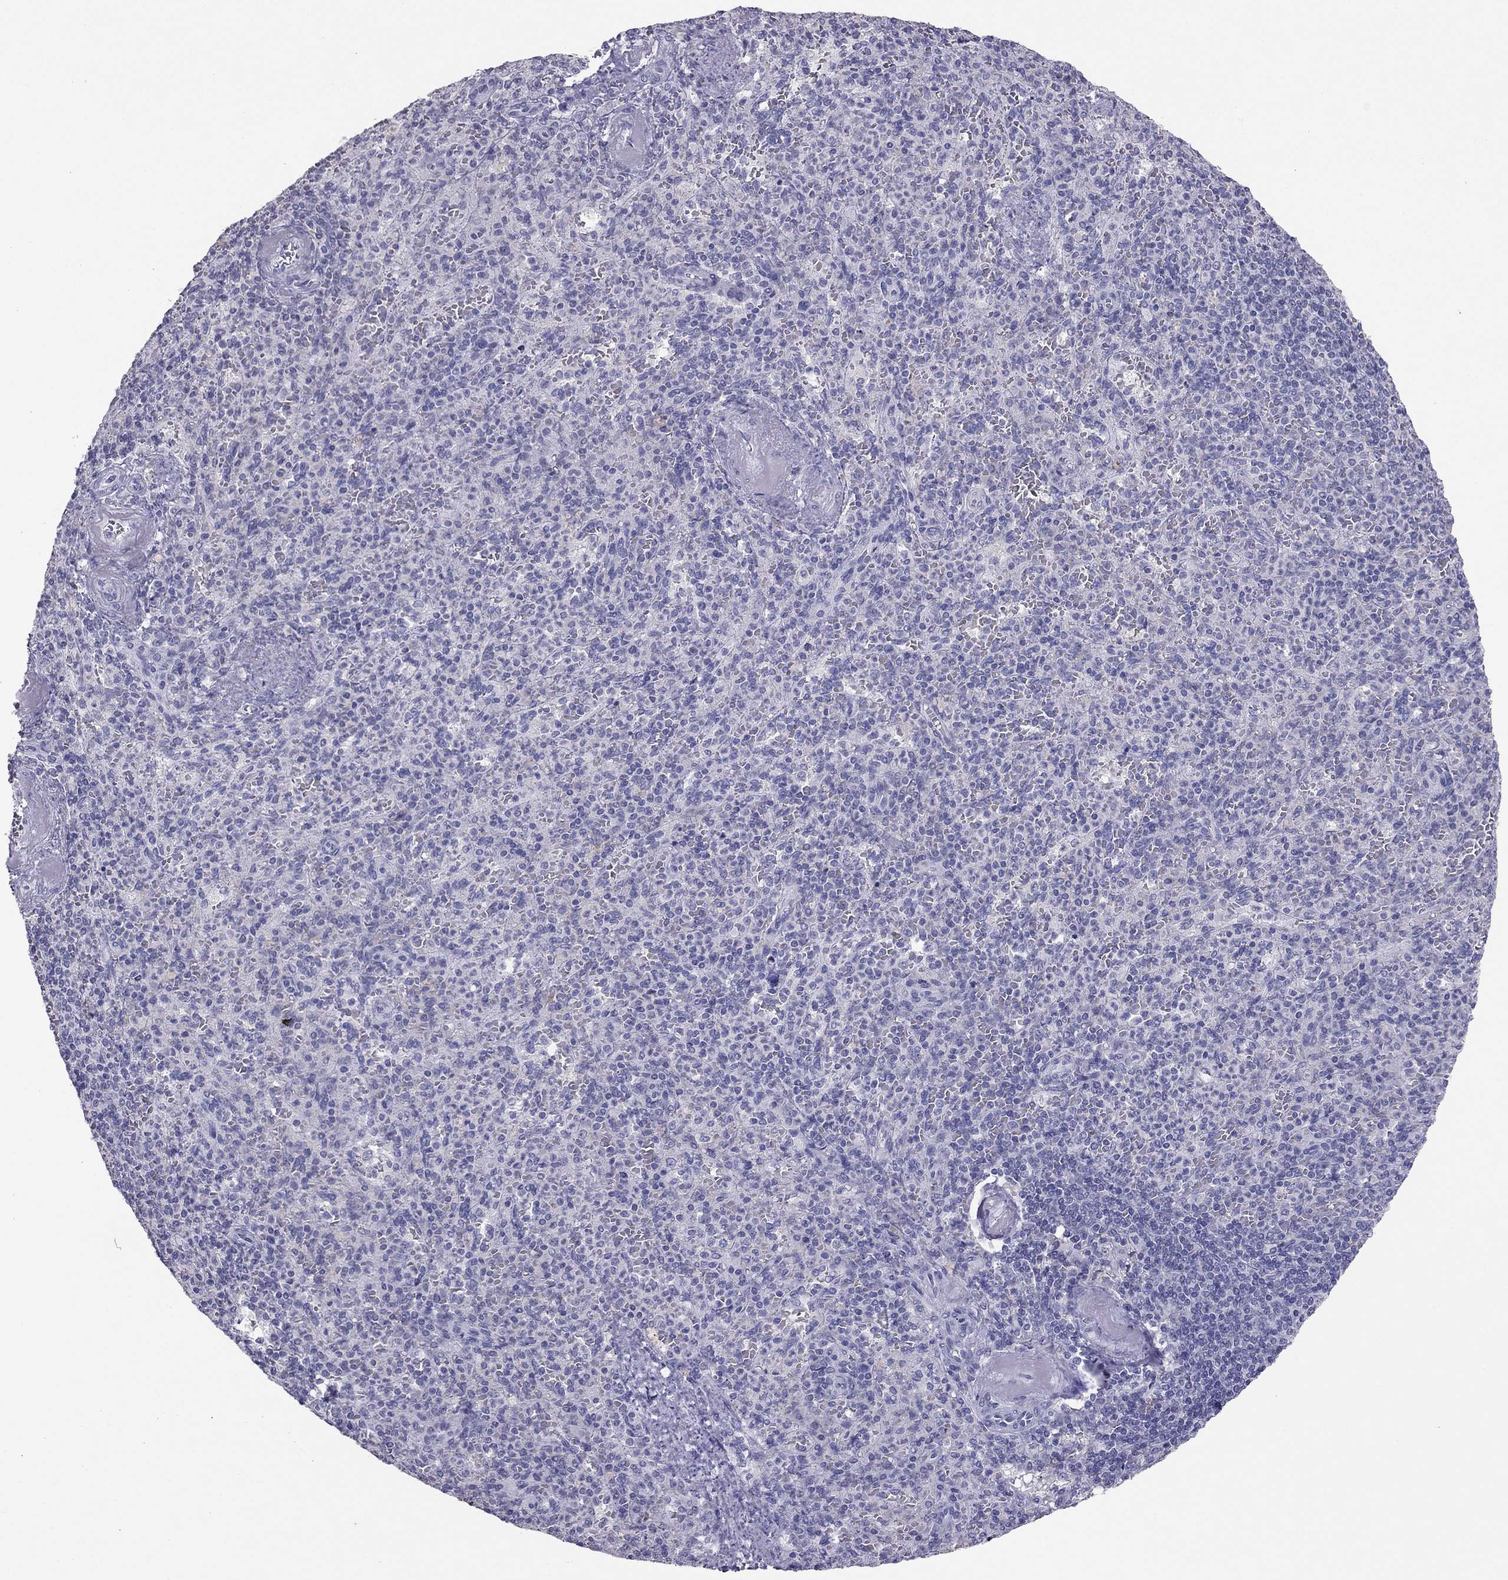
{"staining": {"intensity": "negative", "quantity": "none", "location": "none"}, "tissue": "spleen", "cell_type": "Cells in red pulp", "image_type": "normal", "snomed": [{"axis": "morphology", "description": "Normal tissue, NOS"}, {"axis": "topography", "description": "Spleen"}], "caption": "Spleen stained for a protein using immunohistochemistry exhibits no staining cells in red pulp.", "gene": "RGS8", "patient": {"sex": "female", "age": 74}}